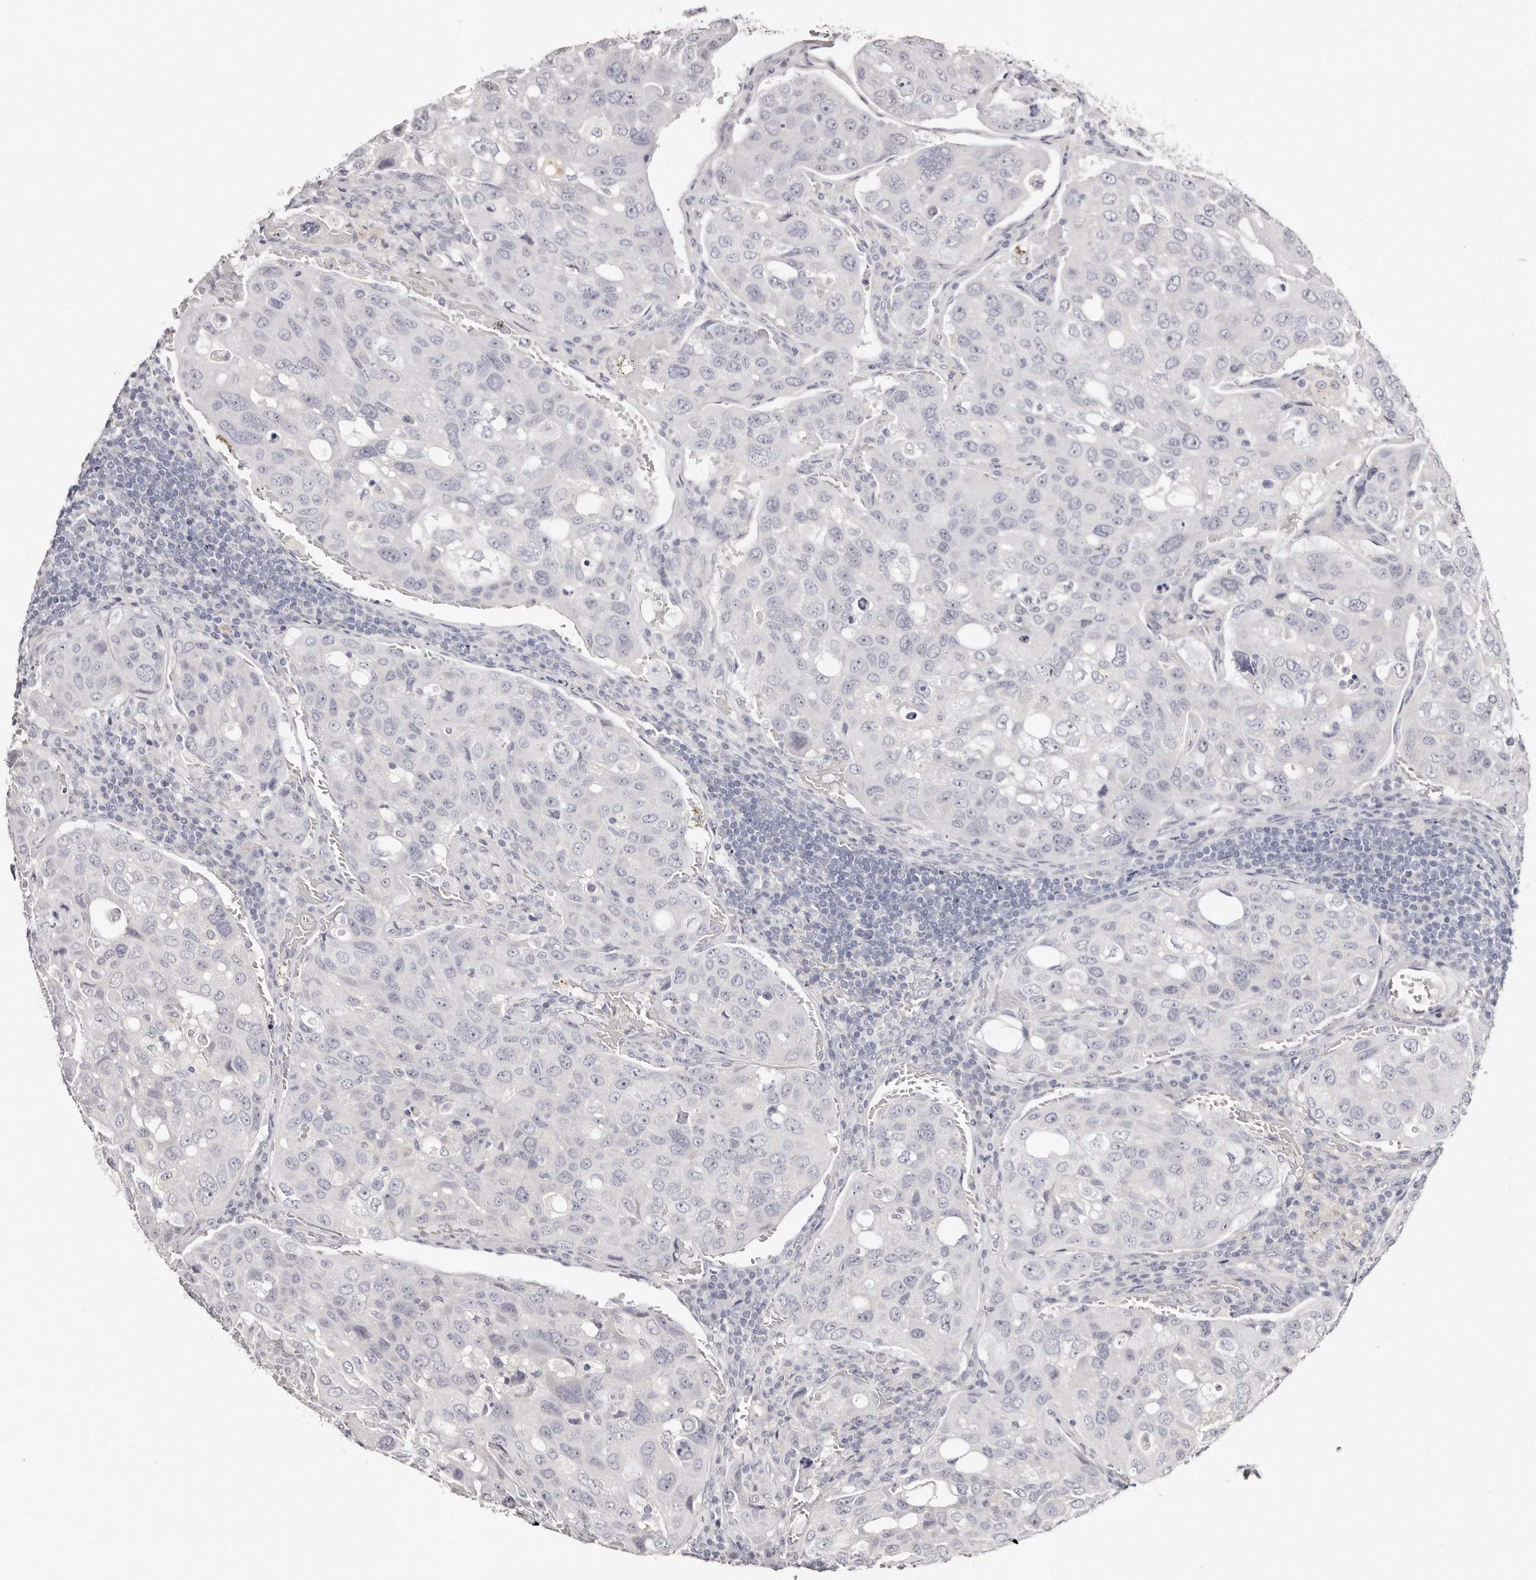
{"staining": {"intensity": "negative", "quantity": "none", "location": "none"}, "tissue": "urothelial cancer", "cell_type": "Tumor cells", "image_type": "cancer", "snomed": [{"axis": "morphology", "description": "Urothelial carcinoma, High grade"}, {"axis": "topography", "description": "Lymph node"}, {"axis": "topography", "description": "Urinary bladder"}], "caption": "Protein analysis of urothelial carcinoma (high-grade) displays no significant expression in tumor cells.", "gene": "AKNAD1", "patient": {"sex": "male", "age": 51}}